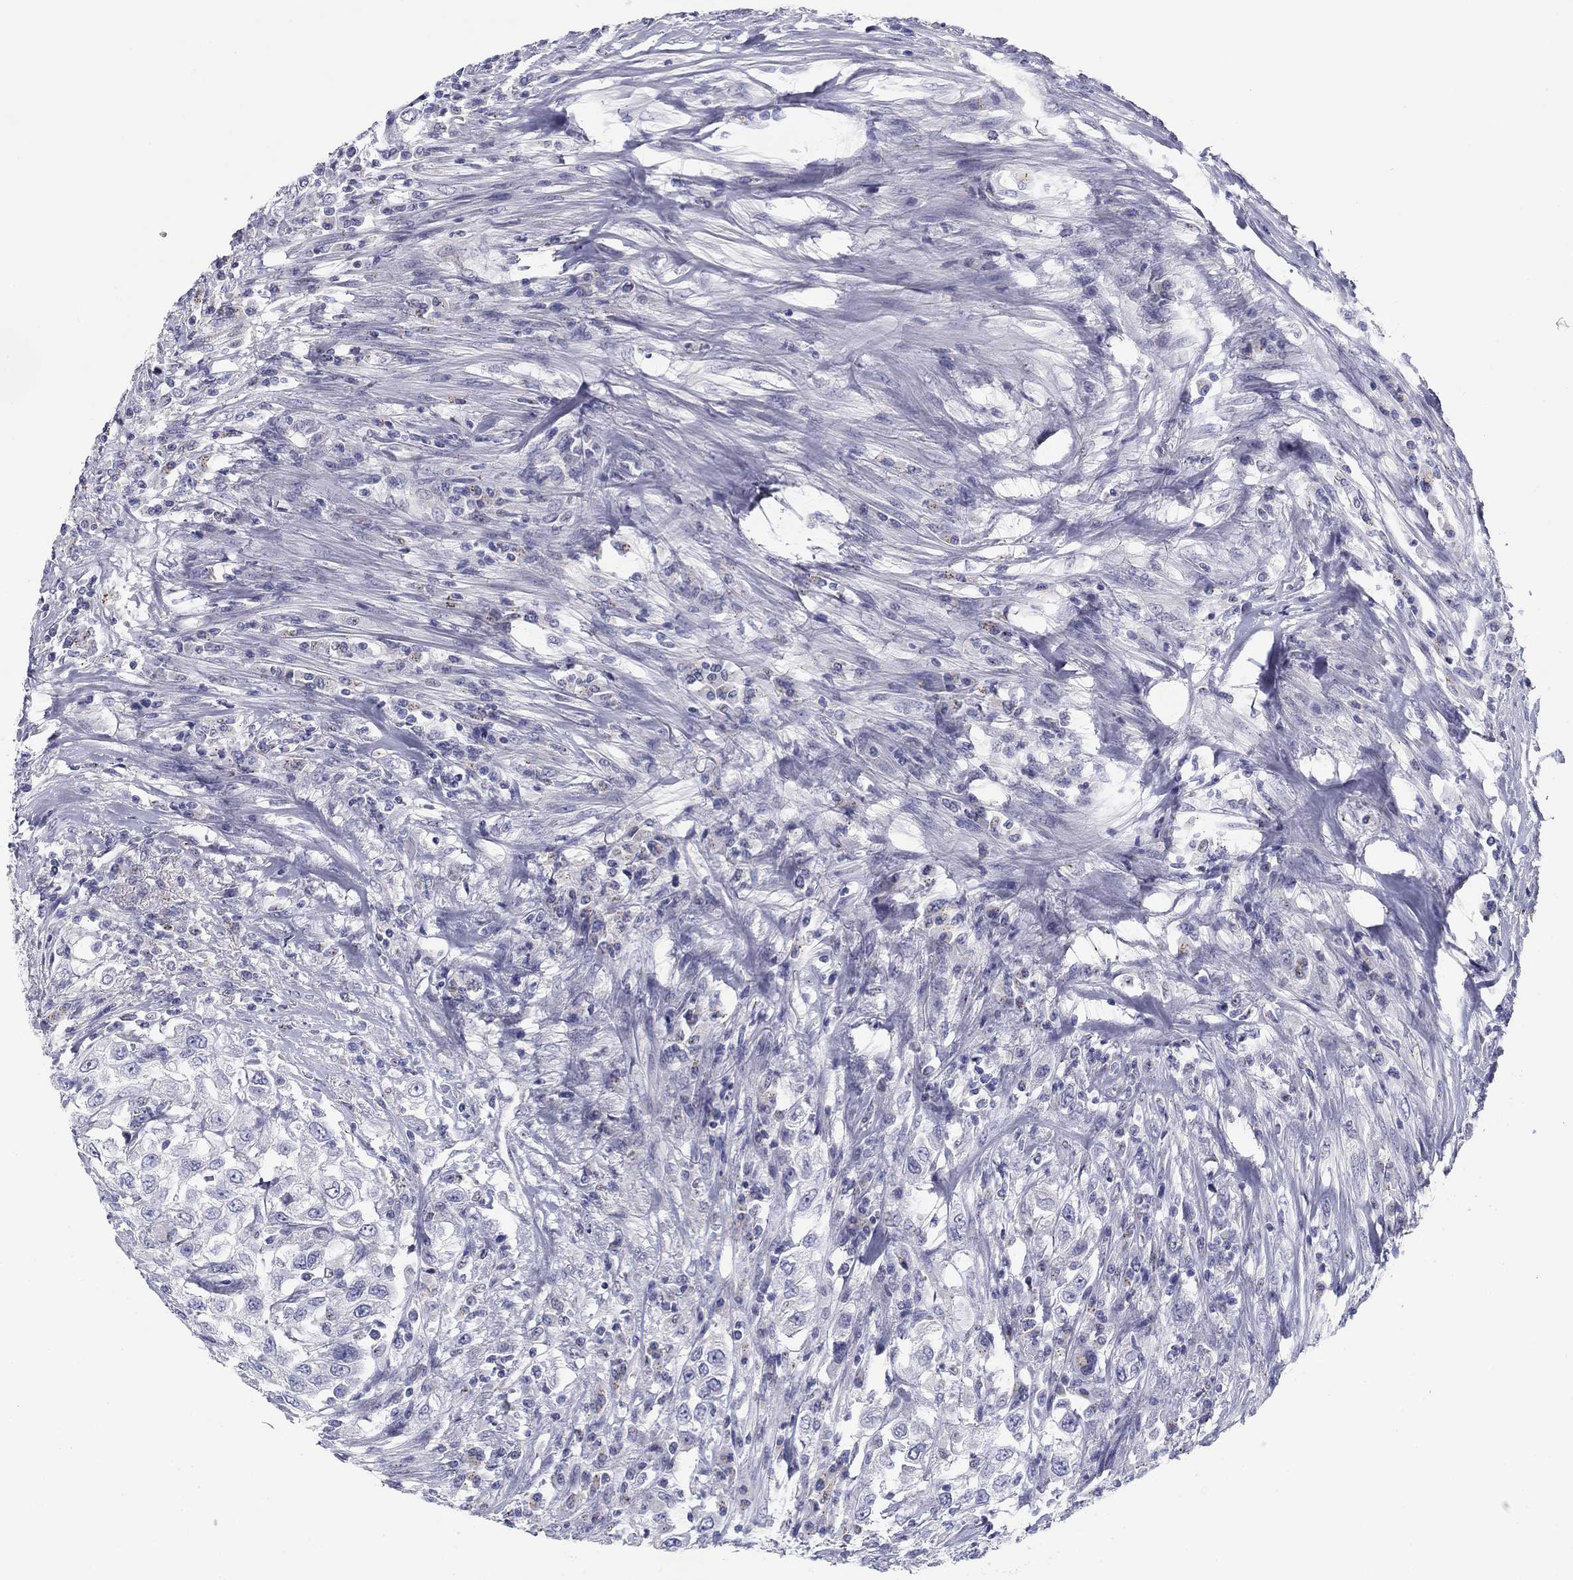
{"staining": {"intensity": "negative", "quantity": "none", "location": "none"}, "tissue": "urothelial cancer", "cell_type": "Tumor cells", "image_type": "cancer", "snomed": [{"axis": "morphology", "description": "Urothelial carcinoma, High grade"}, {"axis": "topography", "description": "Urinary bladder"}], "caption": "Immunohistochemistry of urothelial cancer displays no expression in tumor cells. (Immunohistochemistry, brightfield microscopy, high magnification).", "gene": "SEPTIN3", "patient": {"sex": "female", "age": 56}}